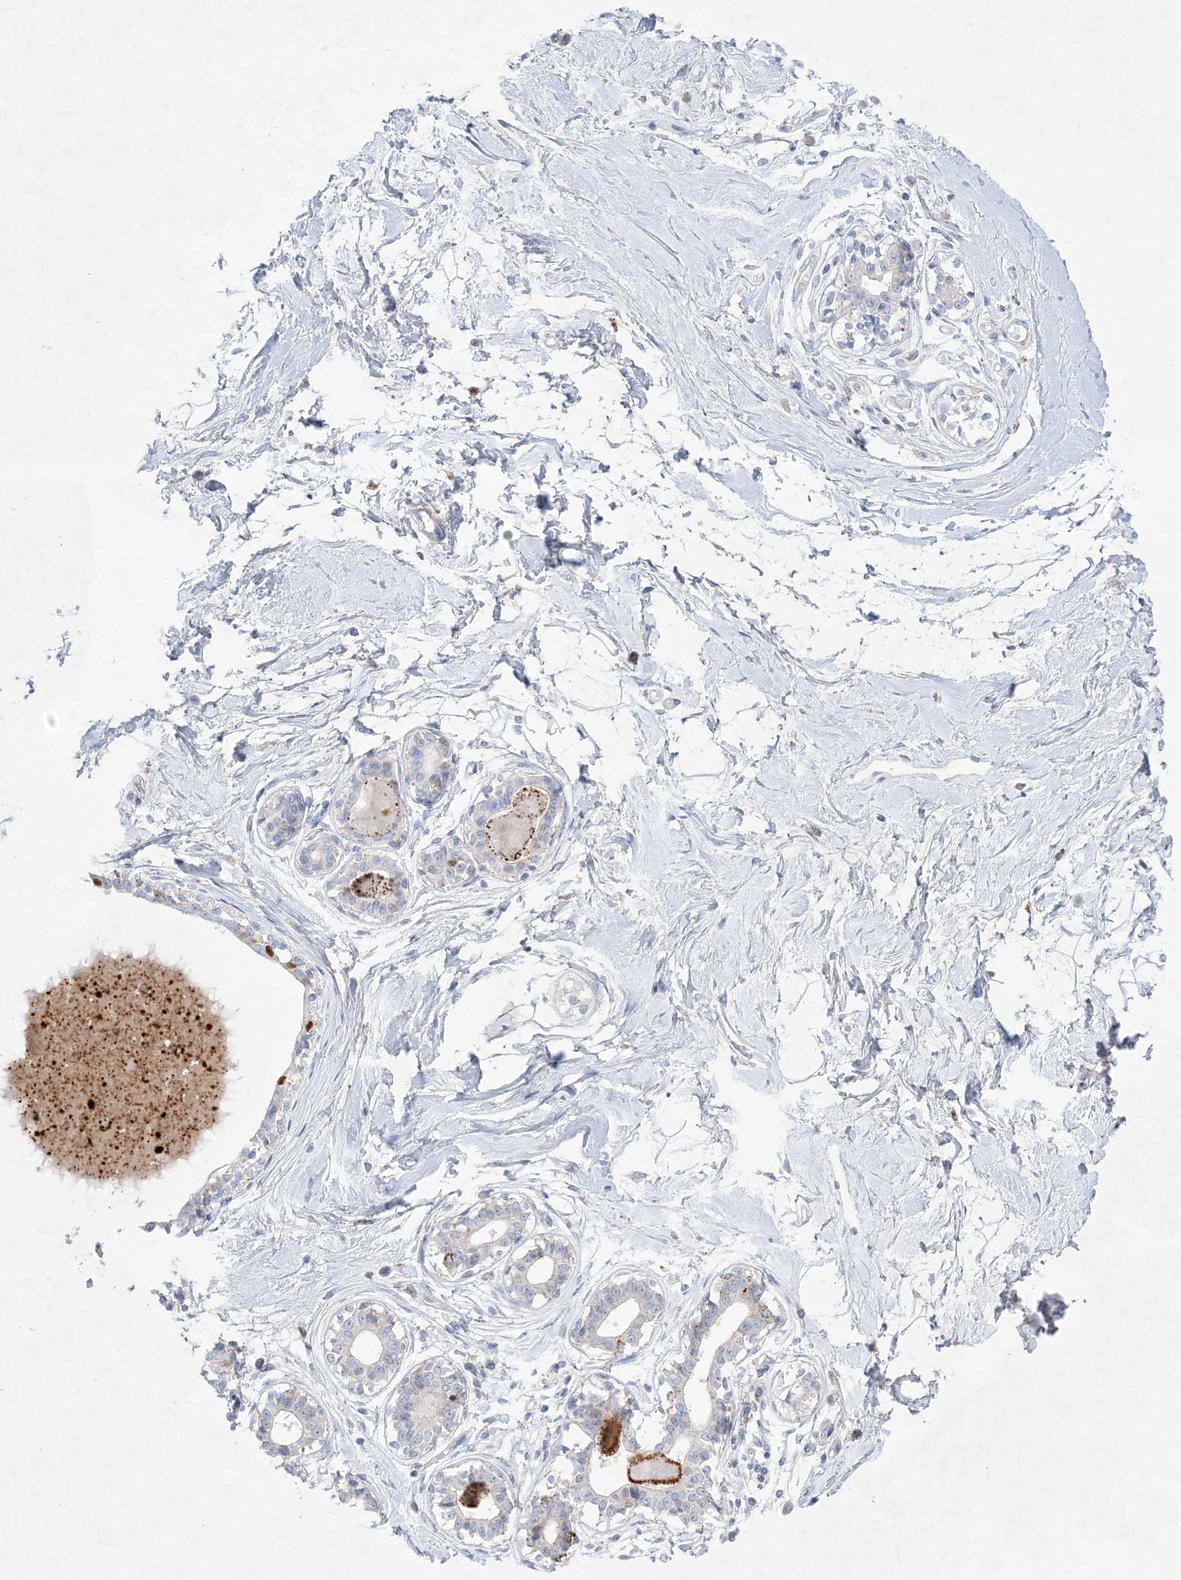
{"staining": {"intensity": "negative", "quantity": "none", "location": "none"}, "tissue": "breast", "cell_type": "Adipocytes", "image_type": "normal", "snomed": [{"axis": "morphology", "description": "Normal tissue, NOS"}, {"axis": "topography", "description": "Breast"}], "caption": "Immunohistochemistry of benign human breast shows no staining in adipocytes. The staining was performed using DAB to visualize the protein expression in brown, while the nuclei were stained in blue with hematoxylin (Magnification: 20x).", "gene": "KCTD6", "patient": {"sex": "female", "age": 45}}